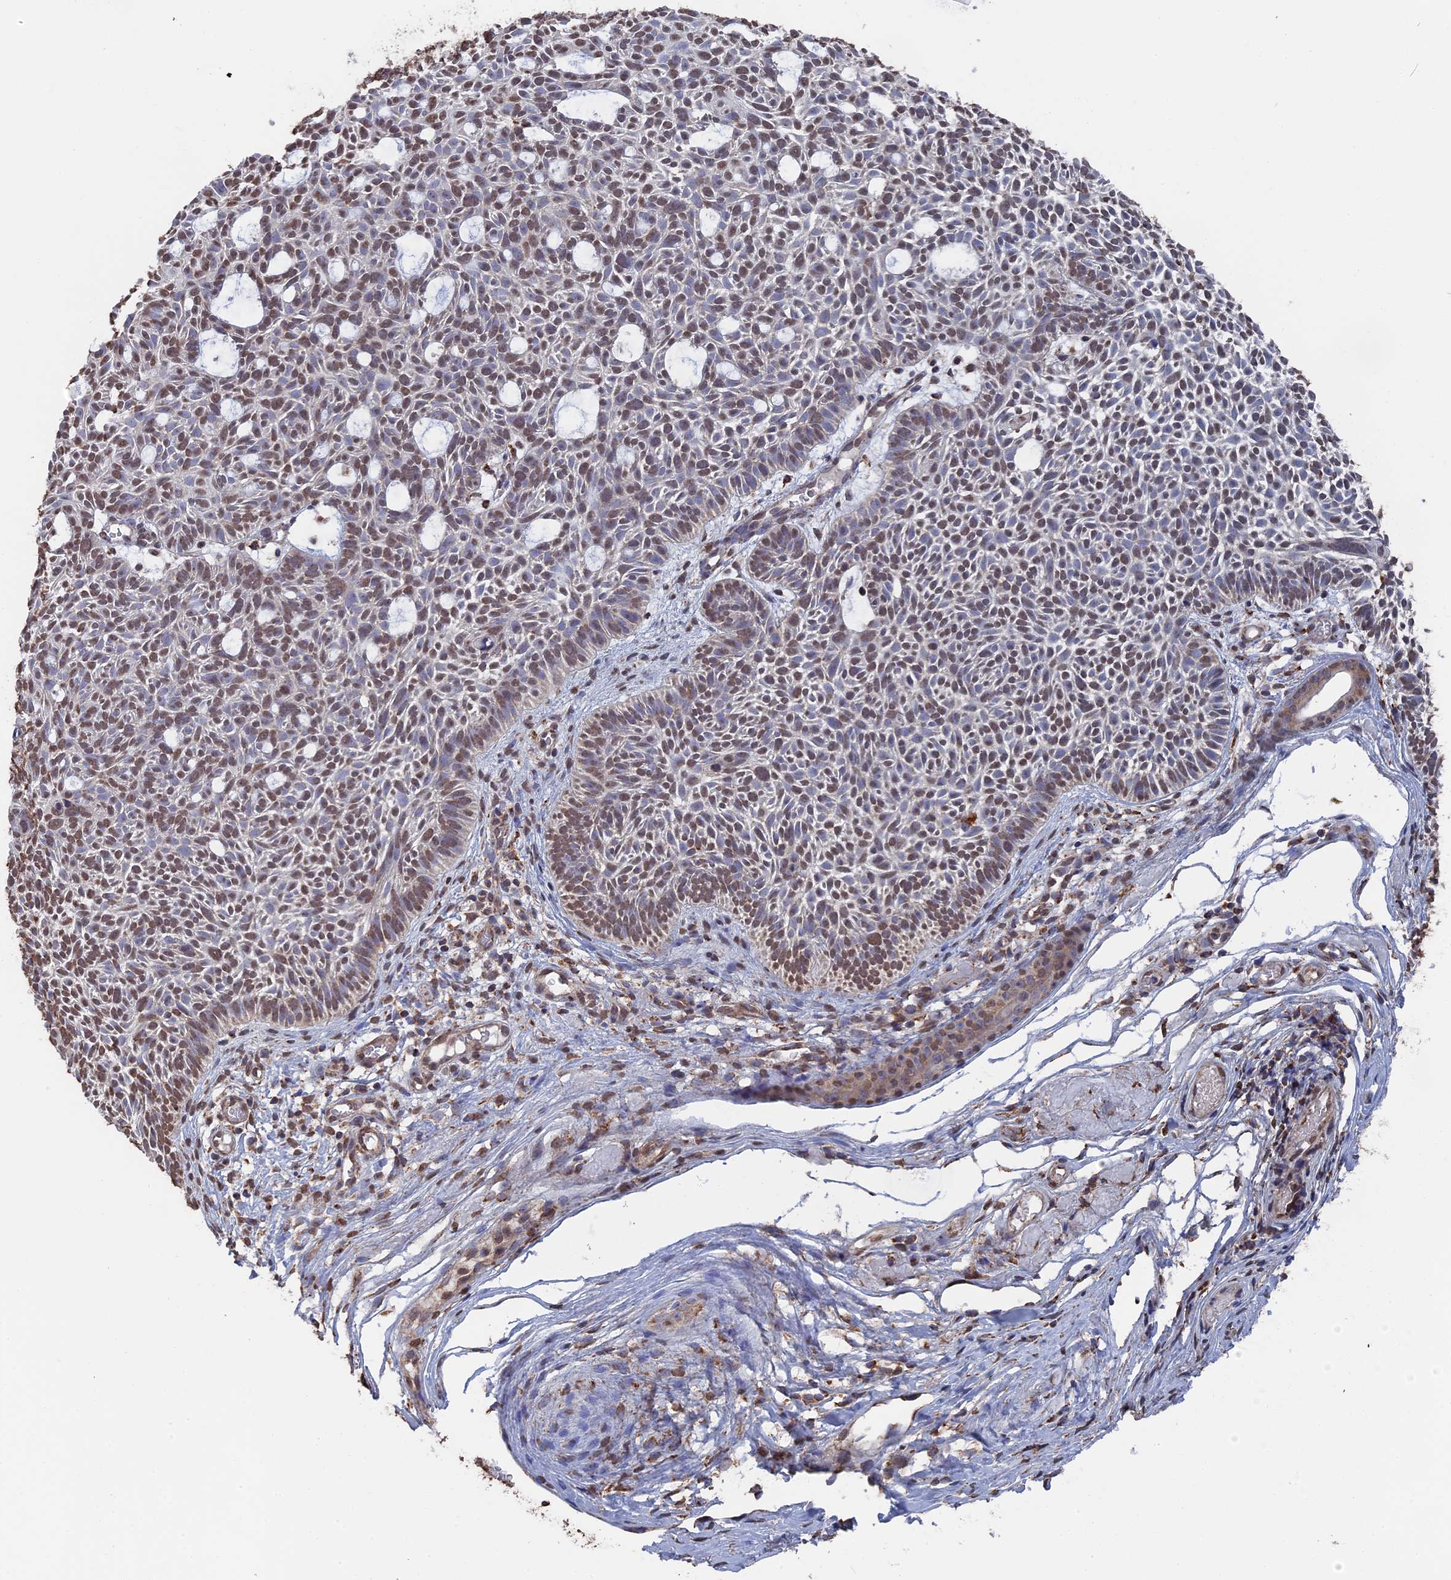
{"staining": {"intensity": "moderate", "quantity": ">75%", "location": "nuclear"}, "tissue": "skin cancer", "cell_type": "Tumor cells", "image_type": "cancer", "snomed": [{"axis": "morphology", "description": "Basal cell carcinoma"}, {"axis": "topography", "description": "Skin"}], "caption": "Immunohistochemistry (IHC) of human skin basal cell carcinoma demonstrates medium levels of moderate nuclear positivity in approximately >75% of tumor cells. (DAB (3,3'-diaminobenzidine) = brown stain, brightfield microscopy at high magnification).", "gene": "SMG9", "patient": {"sex": "male", "age": 69}}